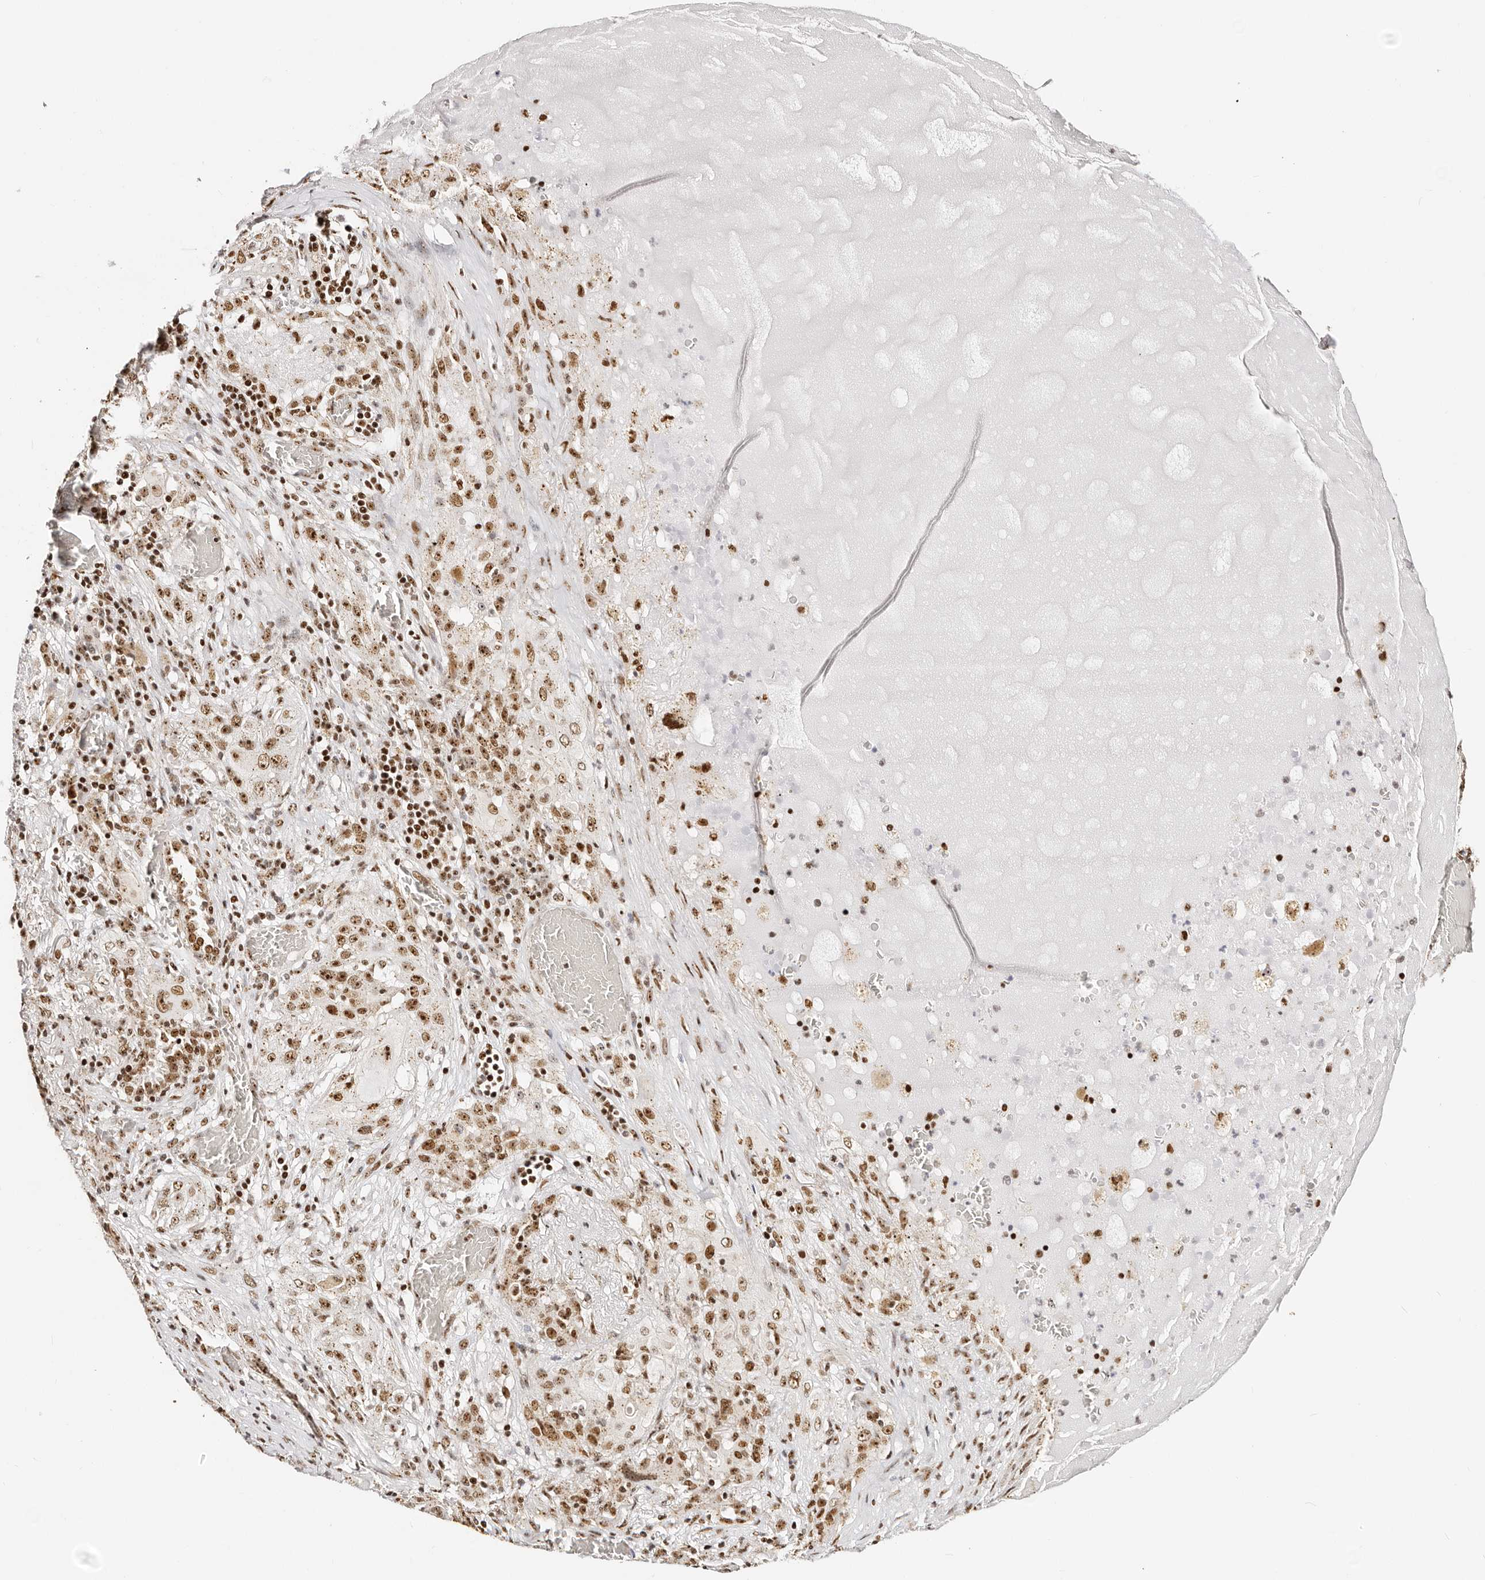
{"staining": {"intensity": "moderate", "quantity": ">75%", "location": "nuclear"}, "tissue": "lung cancer", "cell_type": "Tumor cells", "image_type": "cancer", "snomed": [{"axis": "morphology", "description": "Squamous cell carcinoma, NOS"}, {"axis": "topography", "description": "Lung"}], "caption": "Moderate nuclear staining for a protein is seen in approximately >75% of tumor cells of lung cancer (squamous cell carcinoma) using immunohistochemistry.", "gene": "IQGAP3", "patient": {"sex": "female", "age": 47}}